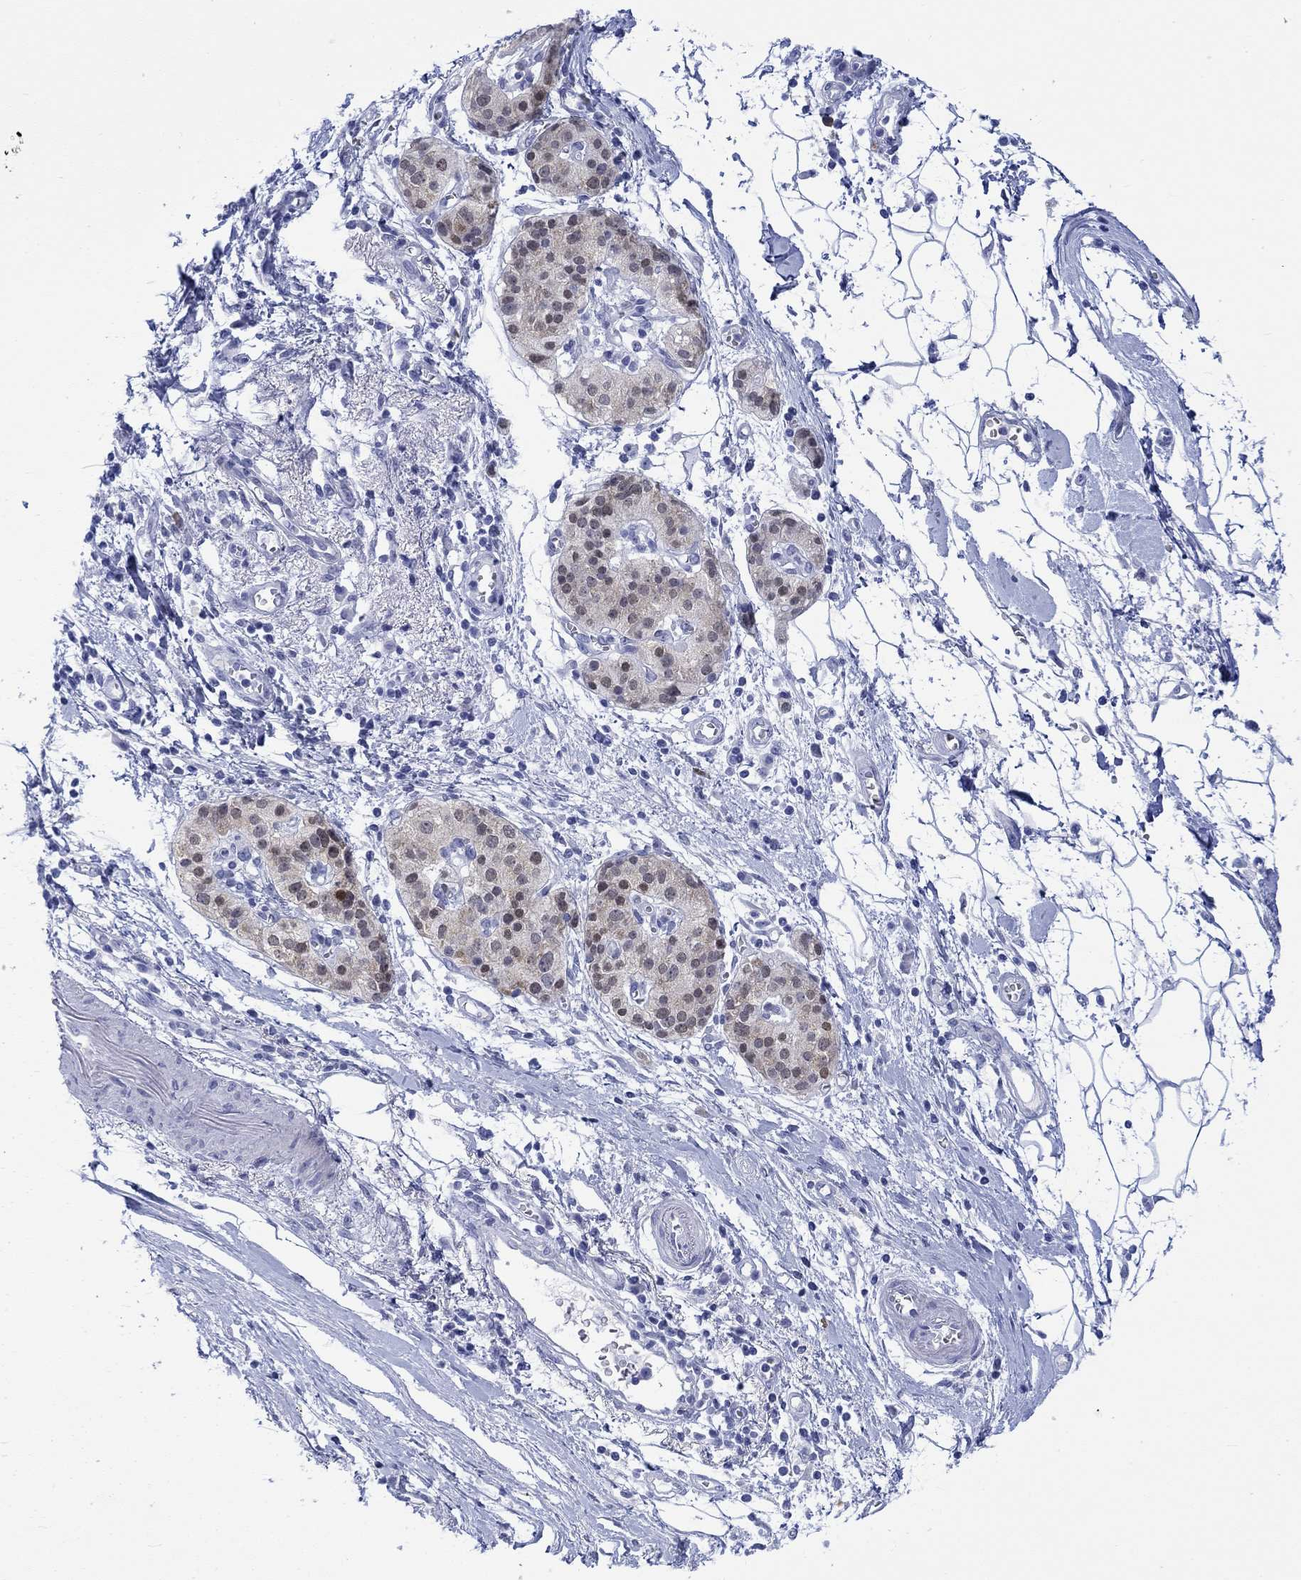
{"staining": {"intensity": "moderate", "quantity": "<25%", "location": "cytoplasmic/membranous,nuclear"}, "tissue": "pancreatic cancer", "cell_type": "Tumor cells", "image_type": "cancer", "snomed": [{"axis": "morphology", "description": "Adenocarcinoma, NOS"}, {"axis": "topography", "description": "Pancreas"}], "caption": "Immunohistochemical staining of pancreatic cancer (adenocarcinoma) displays low levels of moderate cytoplasmic/membranous and nuclear expression in approximately <25% of tumor cells.", "gene": "MSI1", "patient": {"sex": "male", "age": 72}}